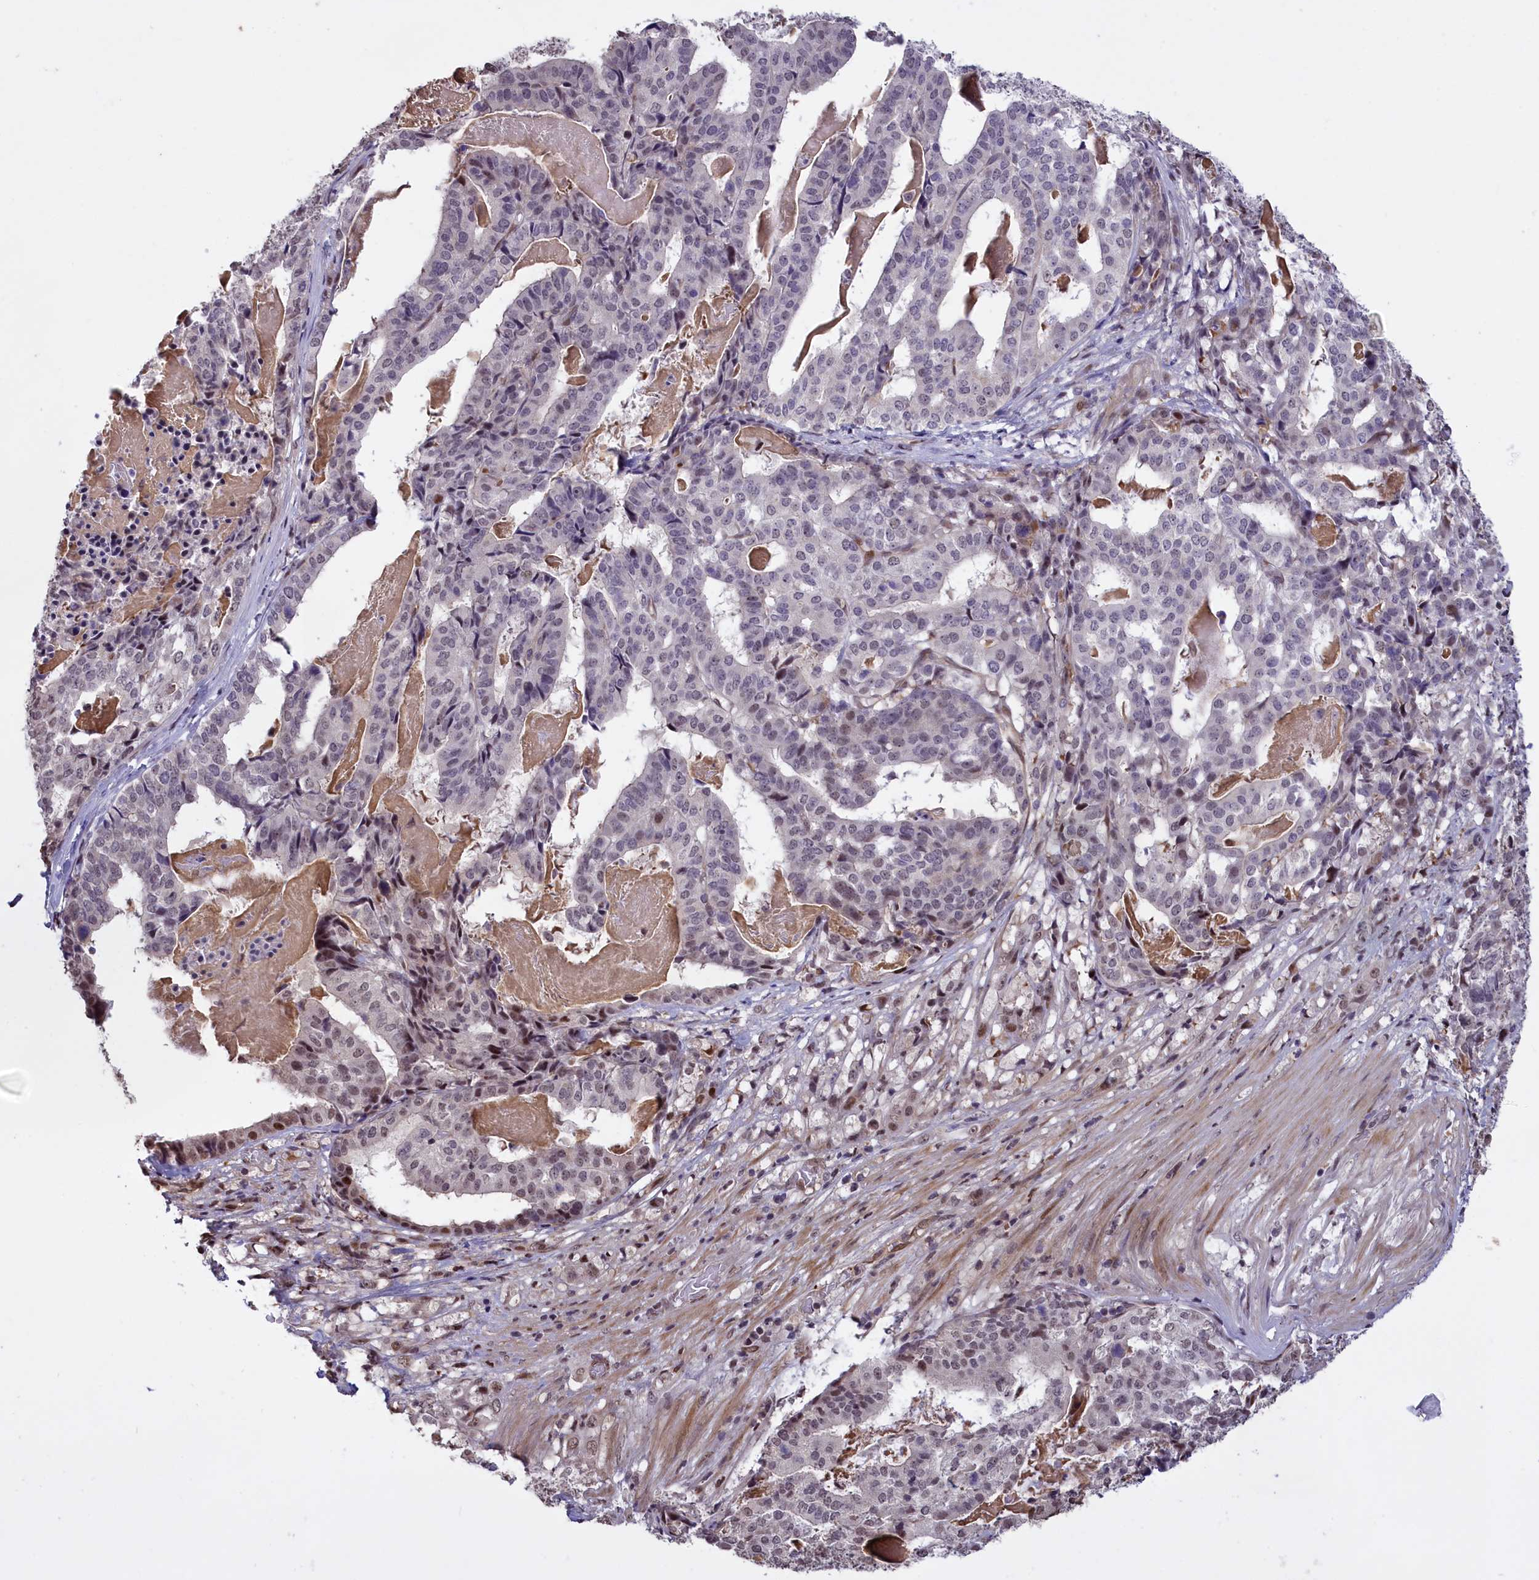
{"staining": {"intensity": "weak", "quantity": "25%-75%", "location": "nuclear"}, "tissue": "stomach cancer", "cell_type": "Tumor cells", "image_type": "cancer", "snomed": [{"axis": "morphology", "description": "Adenocarcinoma, NOS"}, {"axis": "topography", "description": "Stomach"}], "caption": "The image displays staining of stomach cancer, revealing weak nuclear protein staining (brown color) within tumor cells.", "gene": "RELB", "patient": {"sex": "male", "age": 48}}